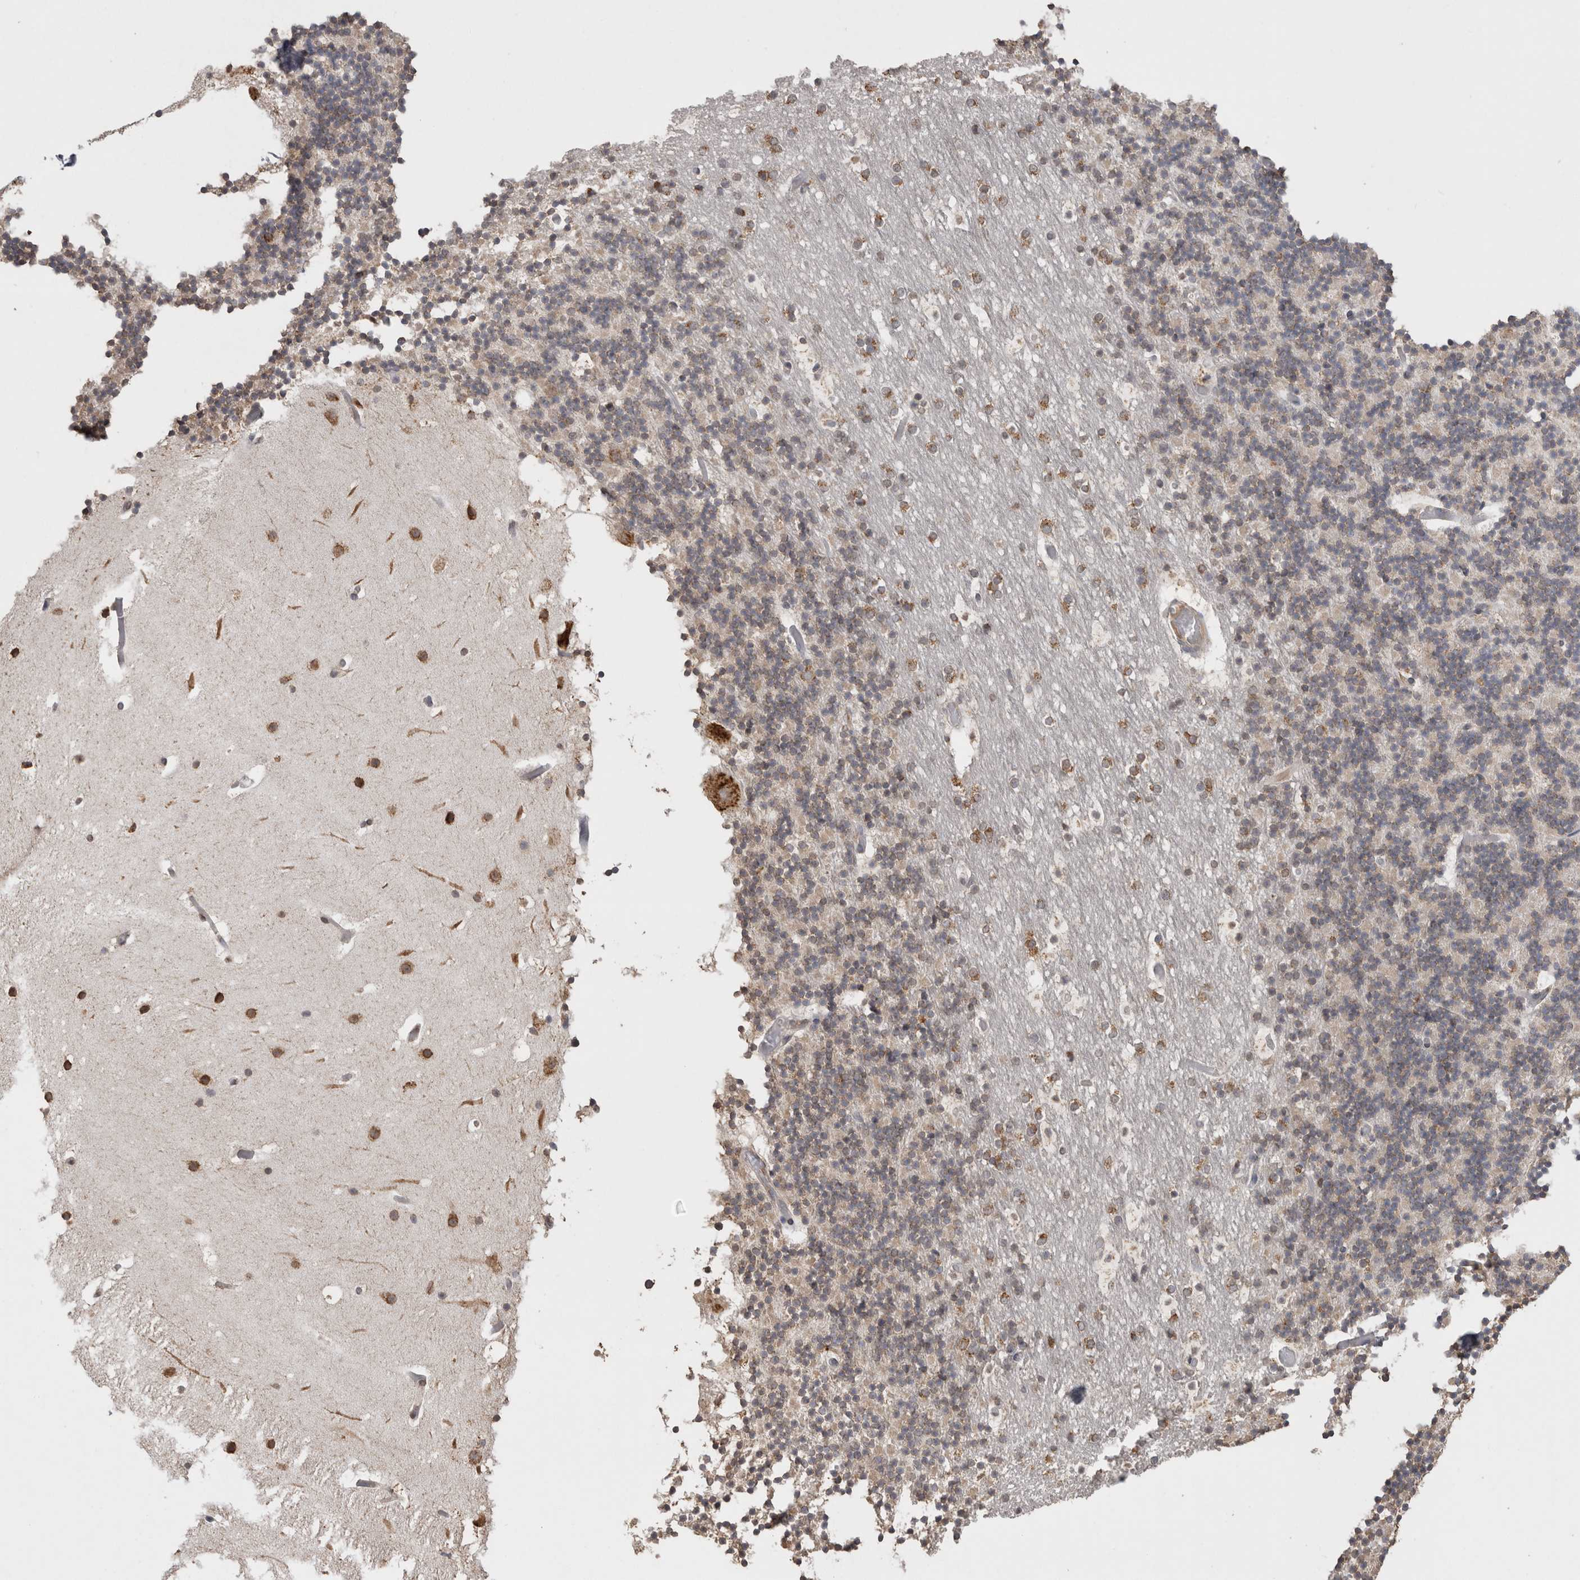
{"staining": {"intensity": "moderate", "quantity": "25%-75%", "location": "cytoplasmic/membranous"}, "tissue": "cerebellum", "cell_type": "Cells in granular layer", "image_type": "normal", "snomed": [{"axis": "morphology", "description": "Normal tissue, NOS"}, {"axis": "topography", "description": "Cerebellum"}], "caption": "Immunohistochemical staining of normal human cerebellum exhibits 25%-75% levels of moderate cytoplasmic/membranous protein staining in approximately 25%-75% of cells in granular layer. (IHC, brightfield microscopy, high magnification).", "gene": "NOMO1", "patient": {"sex": "male", "age": 57}}